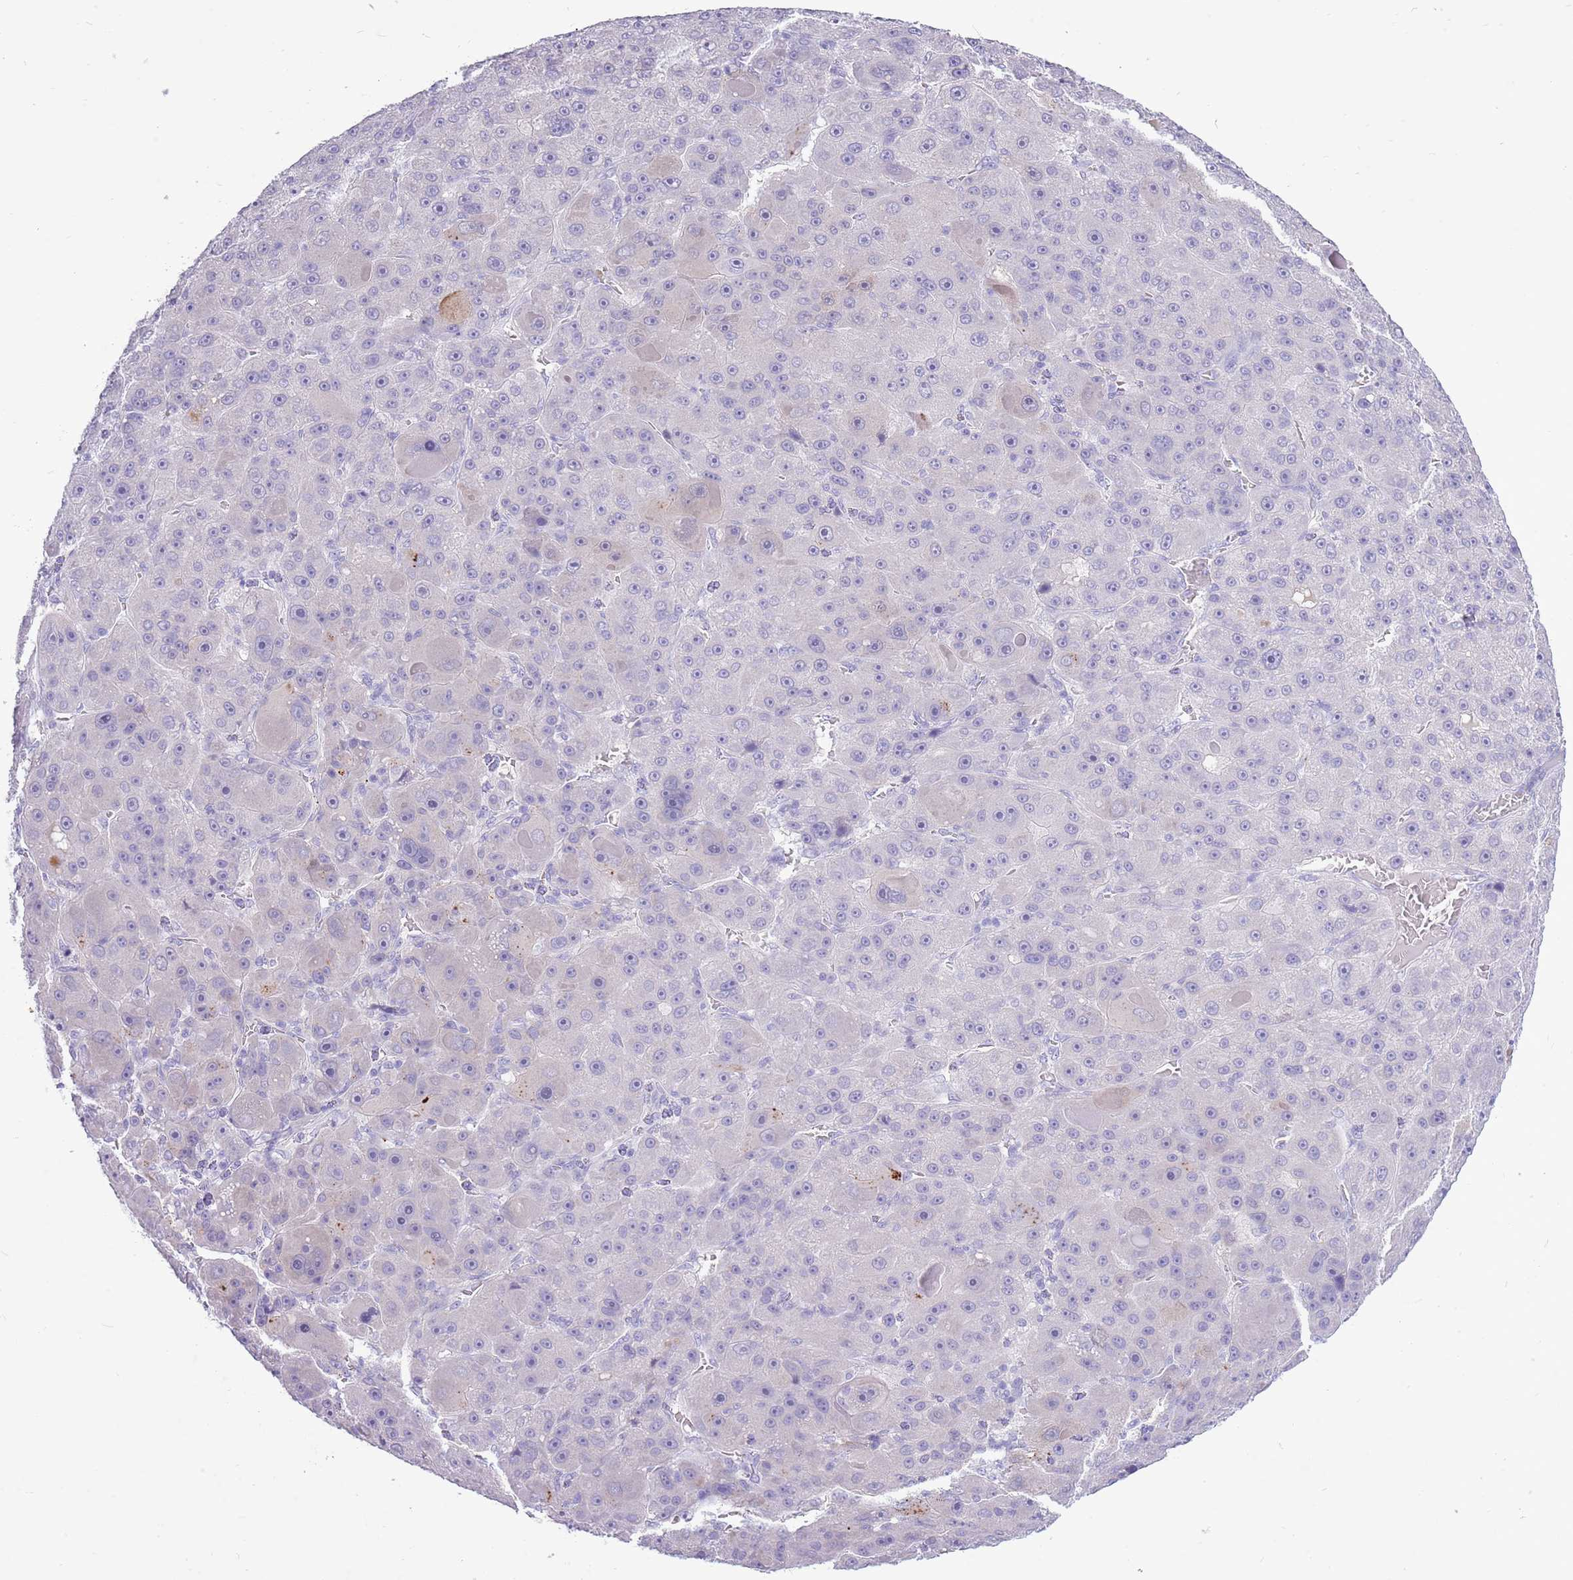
{"staining": {"intensity": "negative", "quantity": "none", "location": "none"}, "tissue": "liver cancer", "cell_type": "Tumor cells", "image_type": "cancer", "snomed": [{"axis": "morphology", "description": "Carcinoma, Hepatocellular, NOS"}, {"axis": "topography", "description": "Liver"}], "caption": "High magnification brightfield microscopy of liver hepatocellular carcinoma stained with DAB (brown) and counterstained with hematoxylin (blue): tumor cells show no significant expression. (DAB IHC visualized using brightfield microscopy, high magnification).", "gene": "ZNF425", "patient": {"sex": "male", "age": 76}}